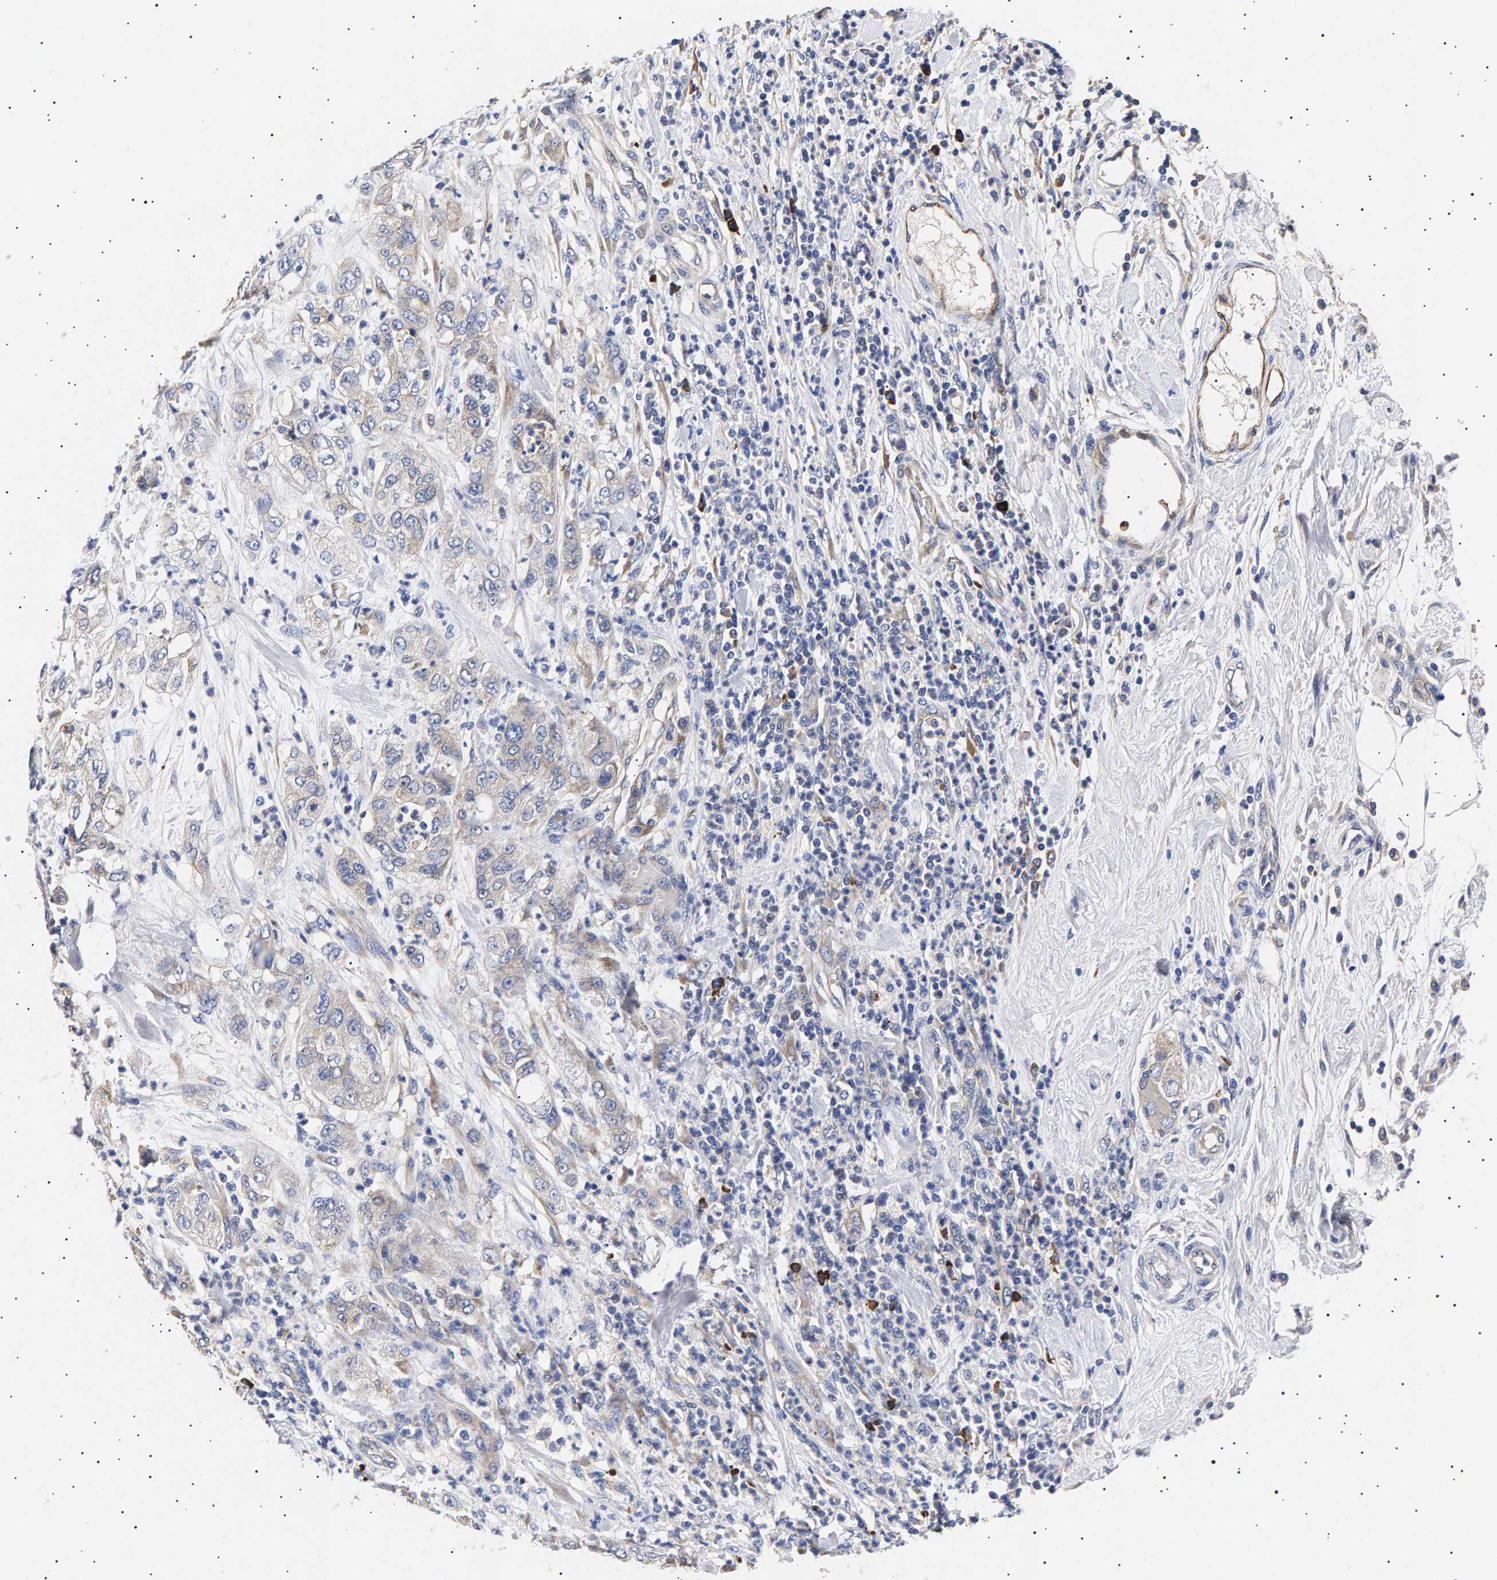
{"staining": {"intensity": "weak", "quantity": "<25%", "location": "cytoplasmic/membranous"}, "tissue": "pancreatic cancer", "cell_type": "Tumor cells", "image_type": "cancer", "snomed": [{"axis": "morphology", "description": "Adenocarcinoma, NOS"}, {"axis": "topography", "description": "Pancreas"}], "caption": "Tumor cells show no significant protein expression in pancreatic cancer (adenocarcinoma).", "gene": "ANKRD40", "patient": {"sex": "female", "age": 78}}